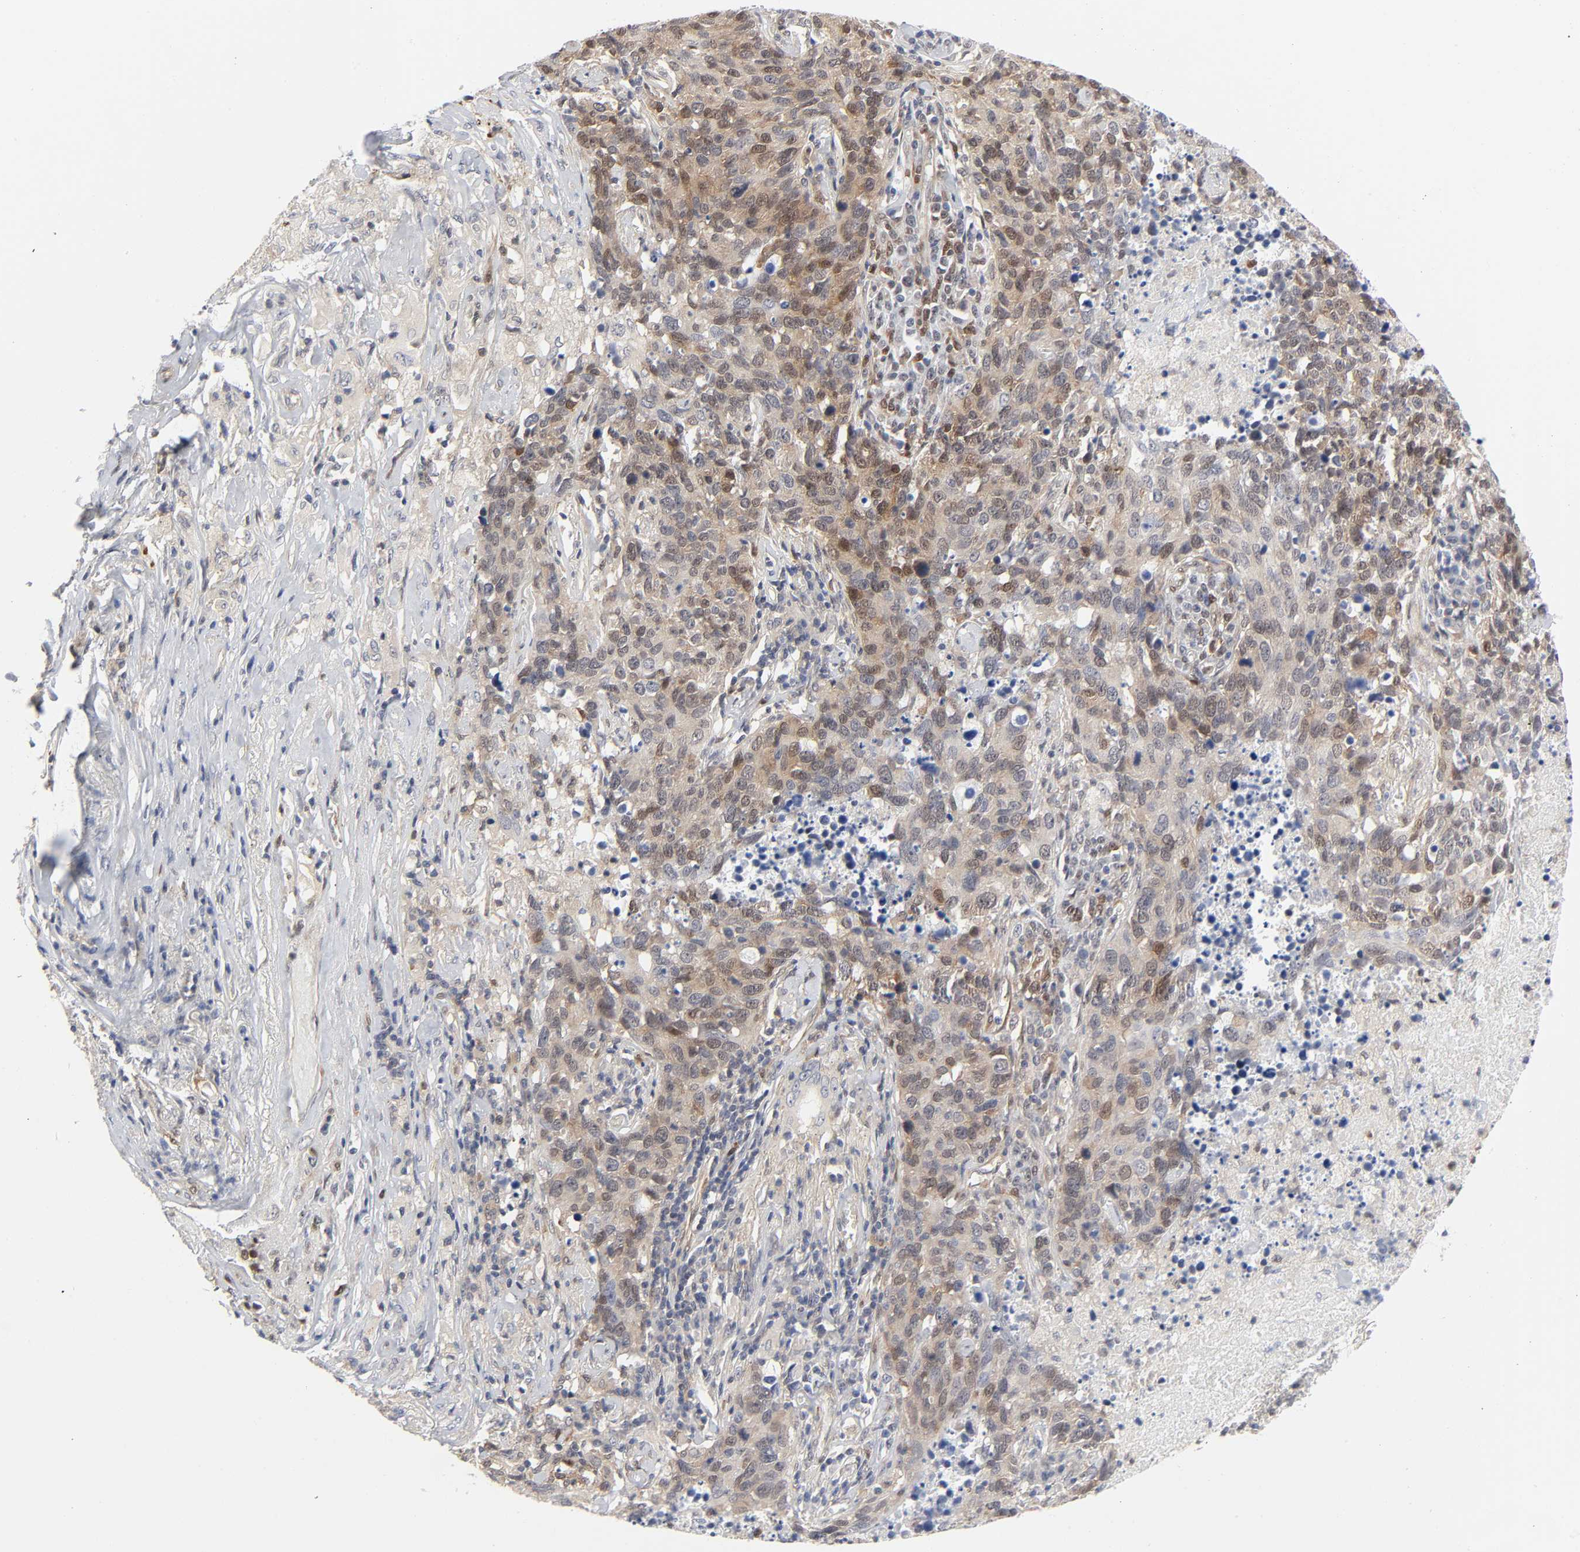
{"staining": {"intensity": "moderate", "quantity": ">75%", "location": "cytoplasmic/membranous"}, "tissue": "lung cancer", "cell_type": "Tumor cells", "image_type": "cancer", "snomed": [{"axis": "morphology", "description": "Neoplasm, malignant, NOS"}, {"axis": "topography", "description": "Lung"}], "caption": "DAB immunohistochemical staining of lung cancer (neoplasm (malignant)) reveals moderate cytoplasmic/membranous protein staining in approximately >75% of tumor cells.", "gene": "PTEN", "patient": {"sex": "female", "age": 76}}